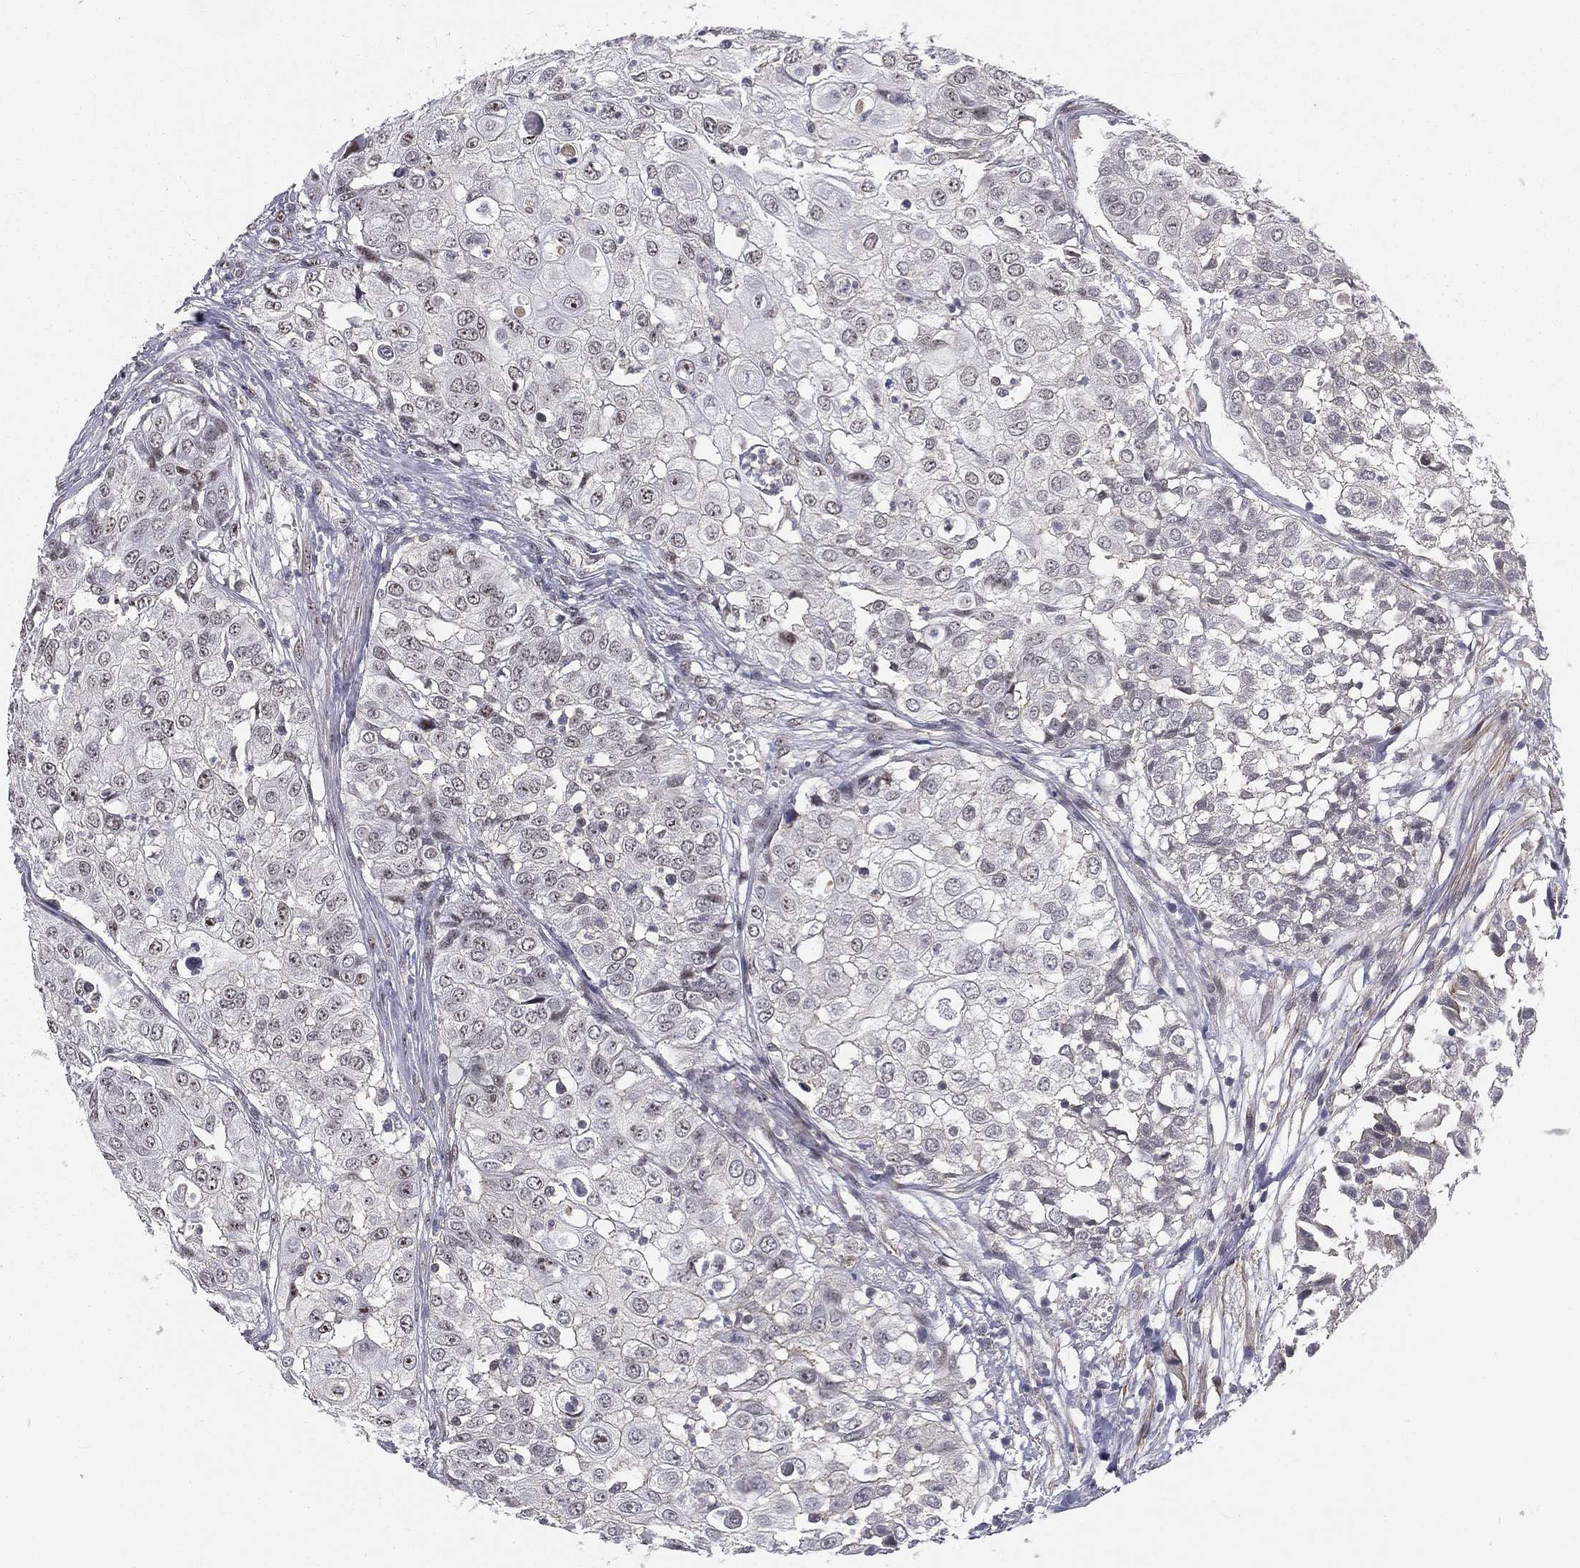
{"staining": {"intensity": "moderate", "quantity": "<25%", "location": "nuclear"}, "tissue": "urothelial cancer", "cell_type": "Tumor cells", "image_type": "cancer", "snomed": [{"axis": "morphology", "description": "Urothelial carcinoma, High grade"}, {"axis": "topography", "description": "Urinary bladder"}], "caption": "Immunohistochemical staining of urothelial carcinoma (high-grade) exhibits low levels of moderate nuclear protein staining in about <25% of tumor cells. The staining was performed using DAB, with brown indicating positive protein expression. Nuclei are stained blue with hematoxylin.", "gene": "MORC2", "patient": {"sex": "female", "age": 79}}